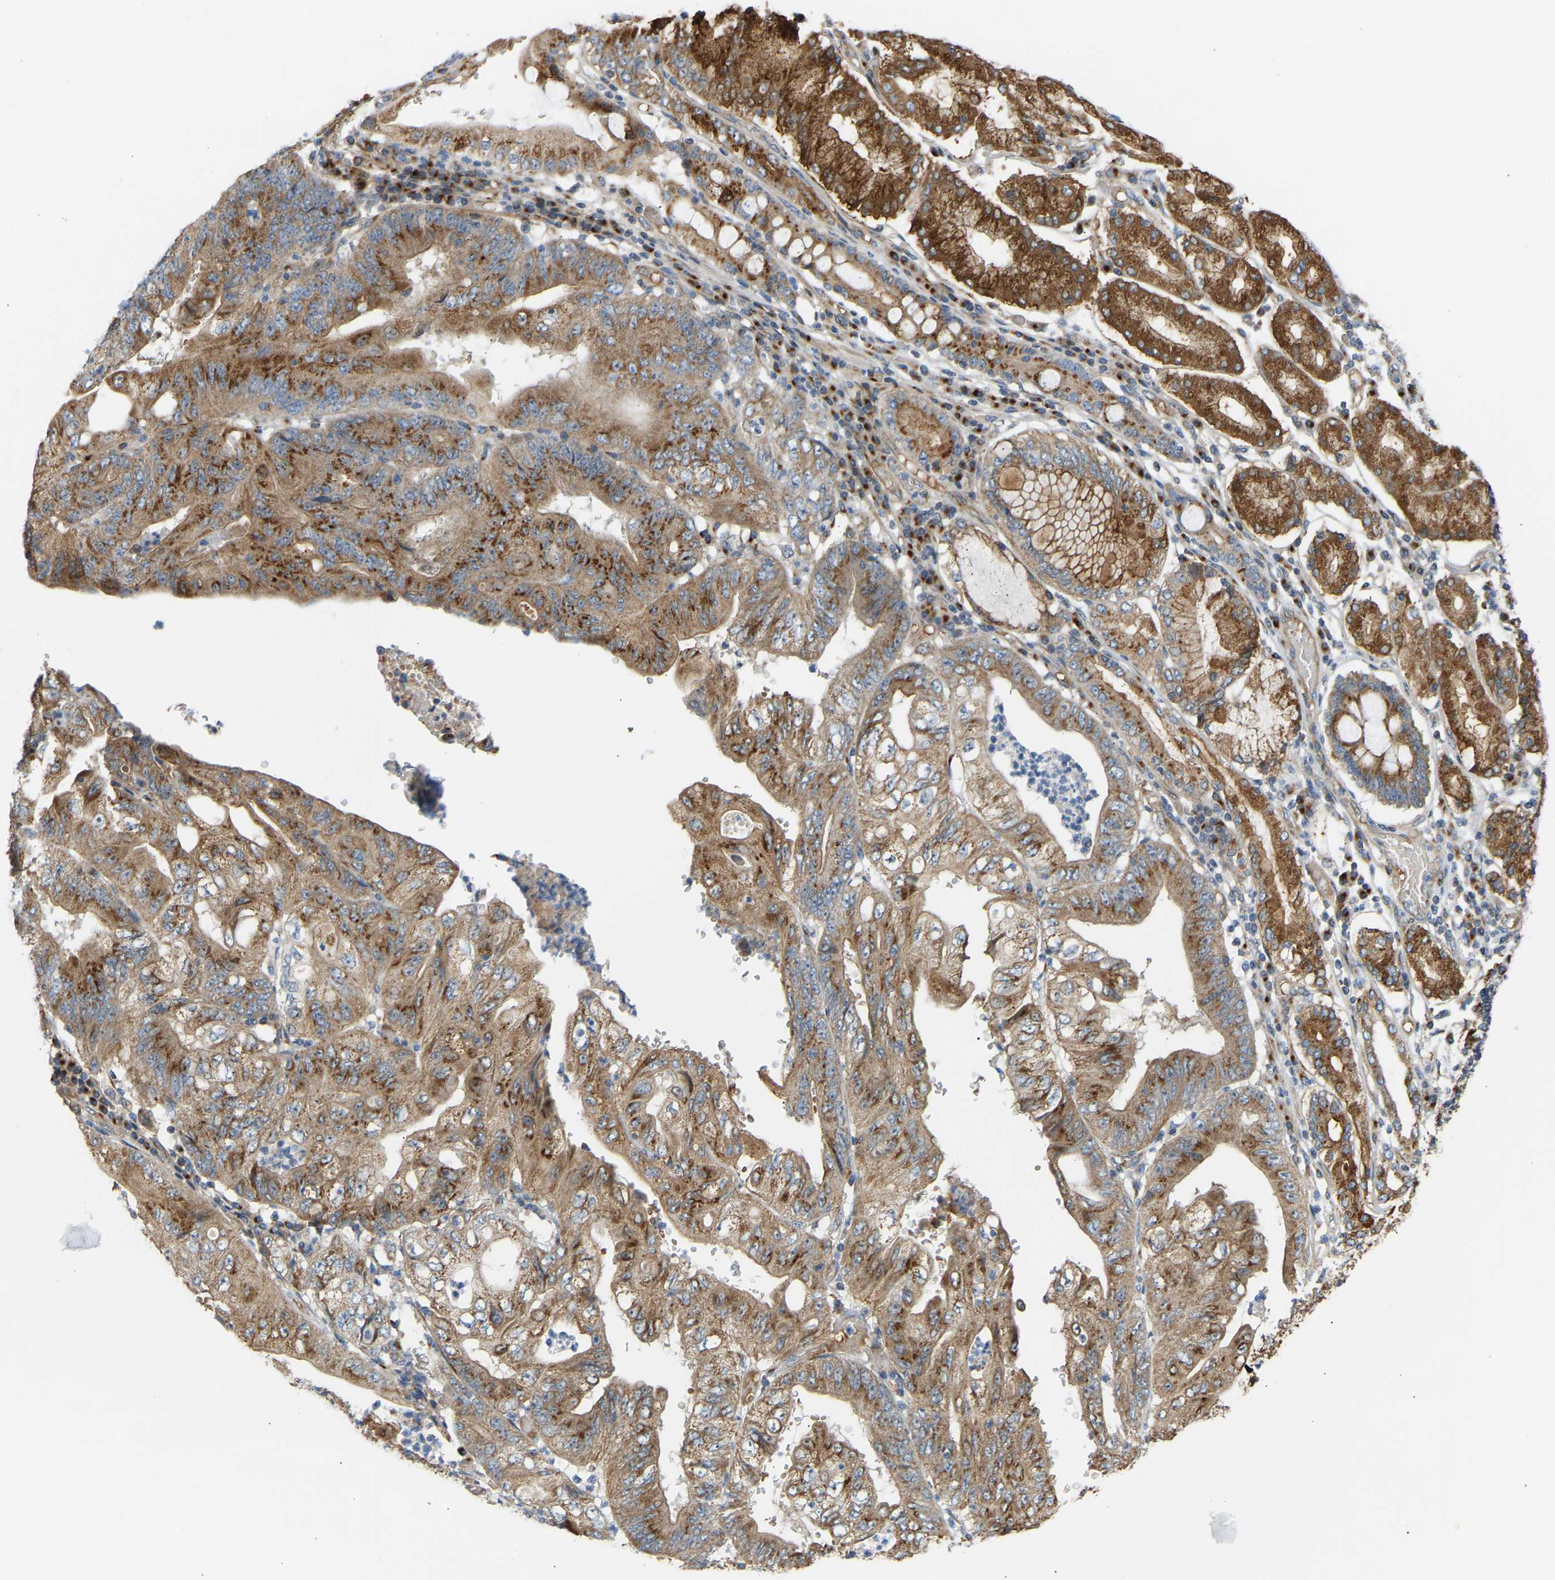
{"staining": {"intensity": "strong", "quantity": ">75%", "location": "cytoplasmic/membranous"}, "tissue": "stomach cancer", "cell_type": "Tumor cells", "image_type": "cancer", "snomed": [{"axis": "morphology", "description": "Adenocarcinoma, NOS"}, {"axis": "topography", "description": "Stomach"}], "caption": "Human stomach adenocarcinoma stained with a brown dye shows strong cytoplasmic/membranous positive staining in about >75% of tumor cells.", "gene": "YIPF2", "patient": {"sex": "female", "age": 73}}